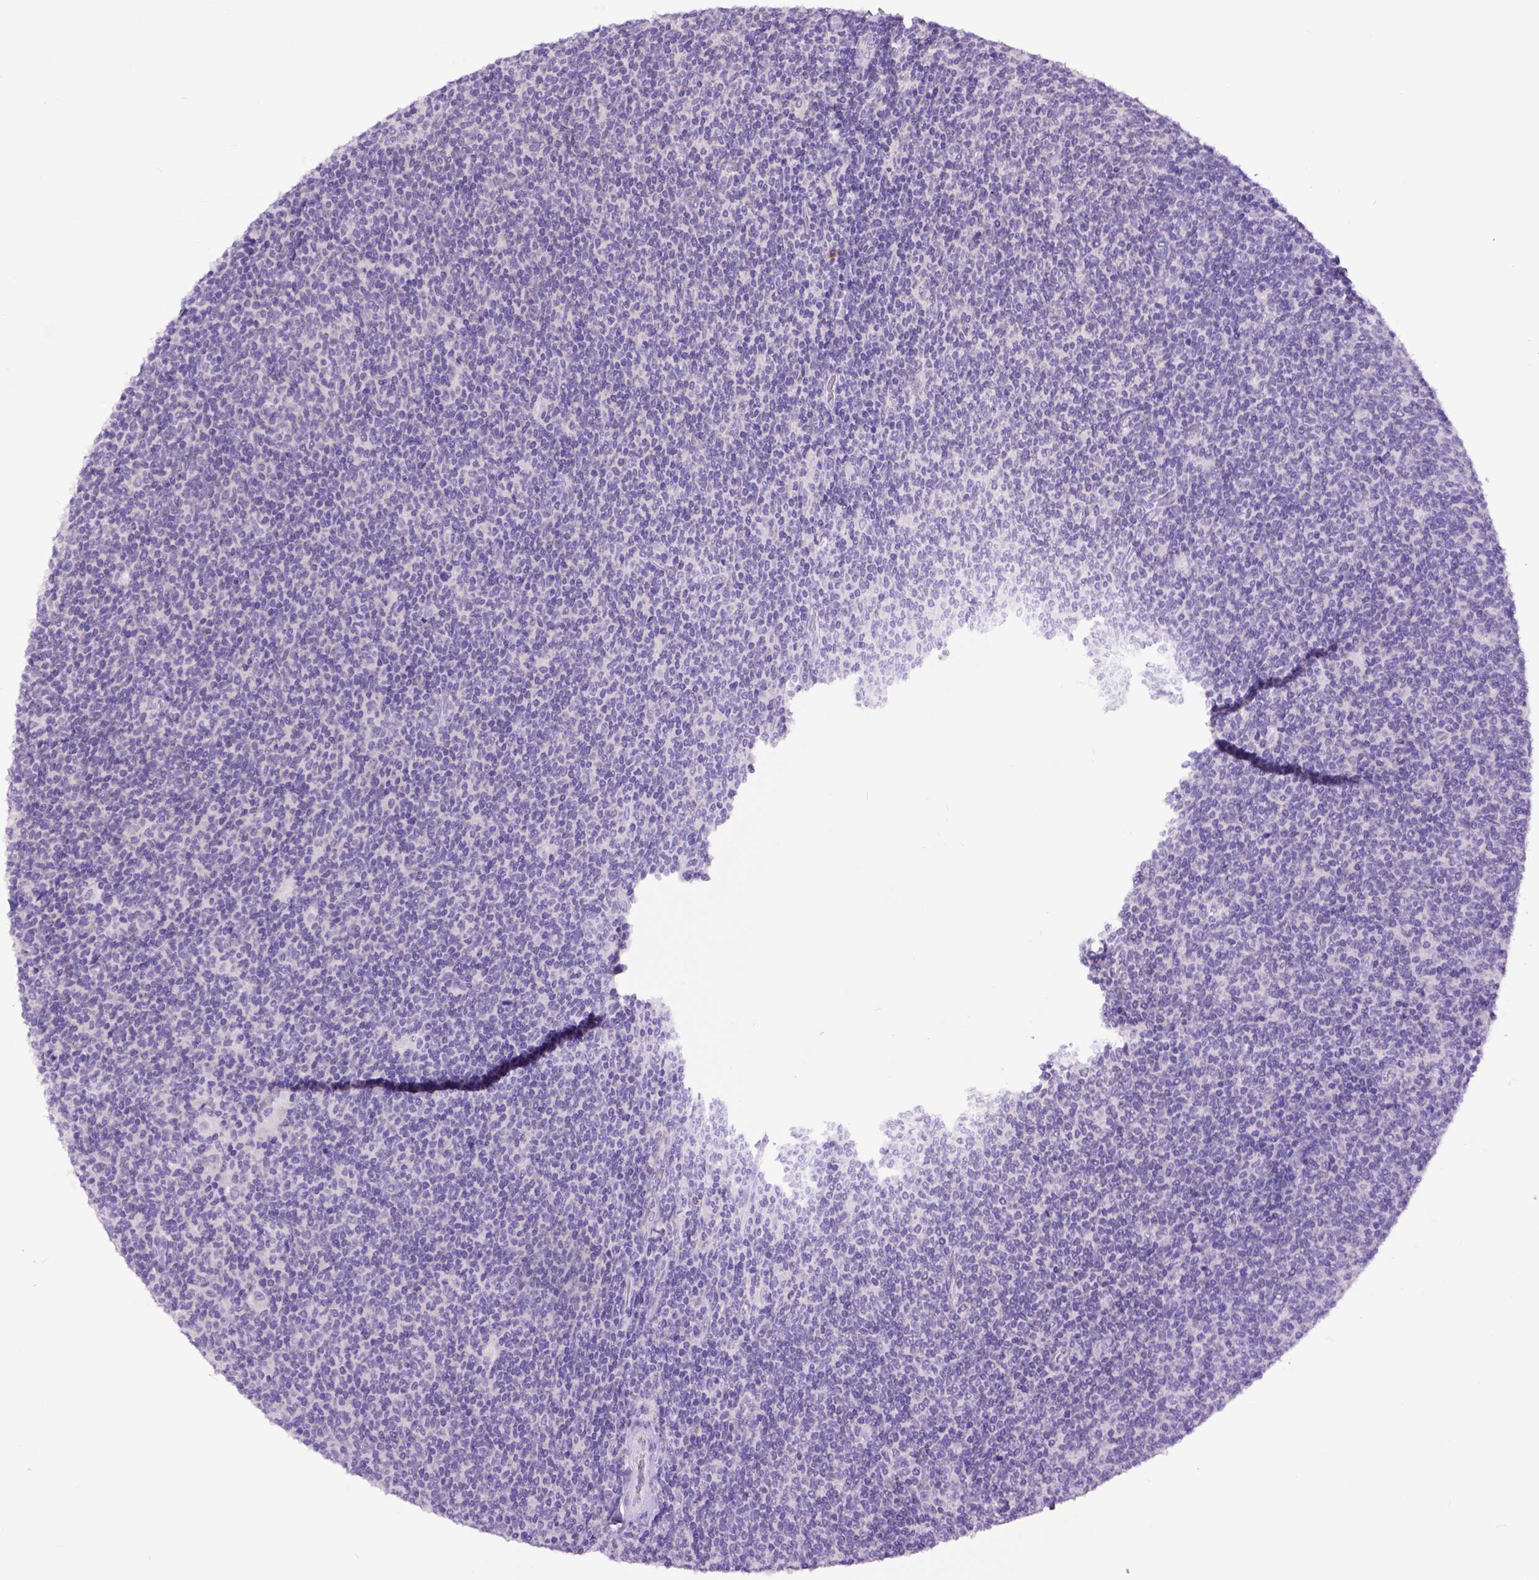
{"staining": {"intensity": "negative", "quantity": "none", "location": "none"}, "tissue": "lymphoma", "cell_type": "Tumor cells", "image_type": "cancer", "snomed": [{"axis": "morphology", "description": "Malignant lymphoma, non-Hodgkin's type, Low grade"}, {"axis": "topography", "description": "Lymph node"}], "caption": "An image of human lymphoma is negative for staining in tumor cells. The staining is performed using DAB brown chromogen with nuclei counter-stained in using hematoxylin.", "gene": "RAB25", "patient": {"sex": "male", "age": 52}}